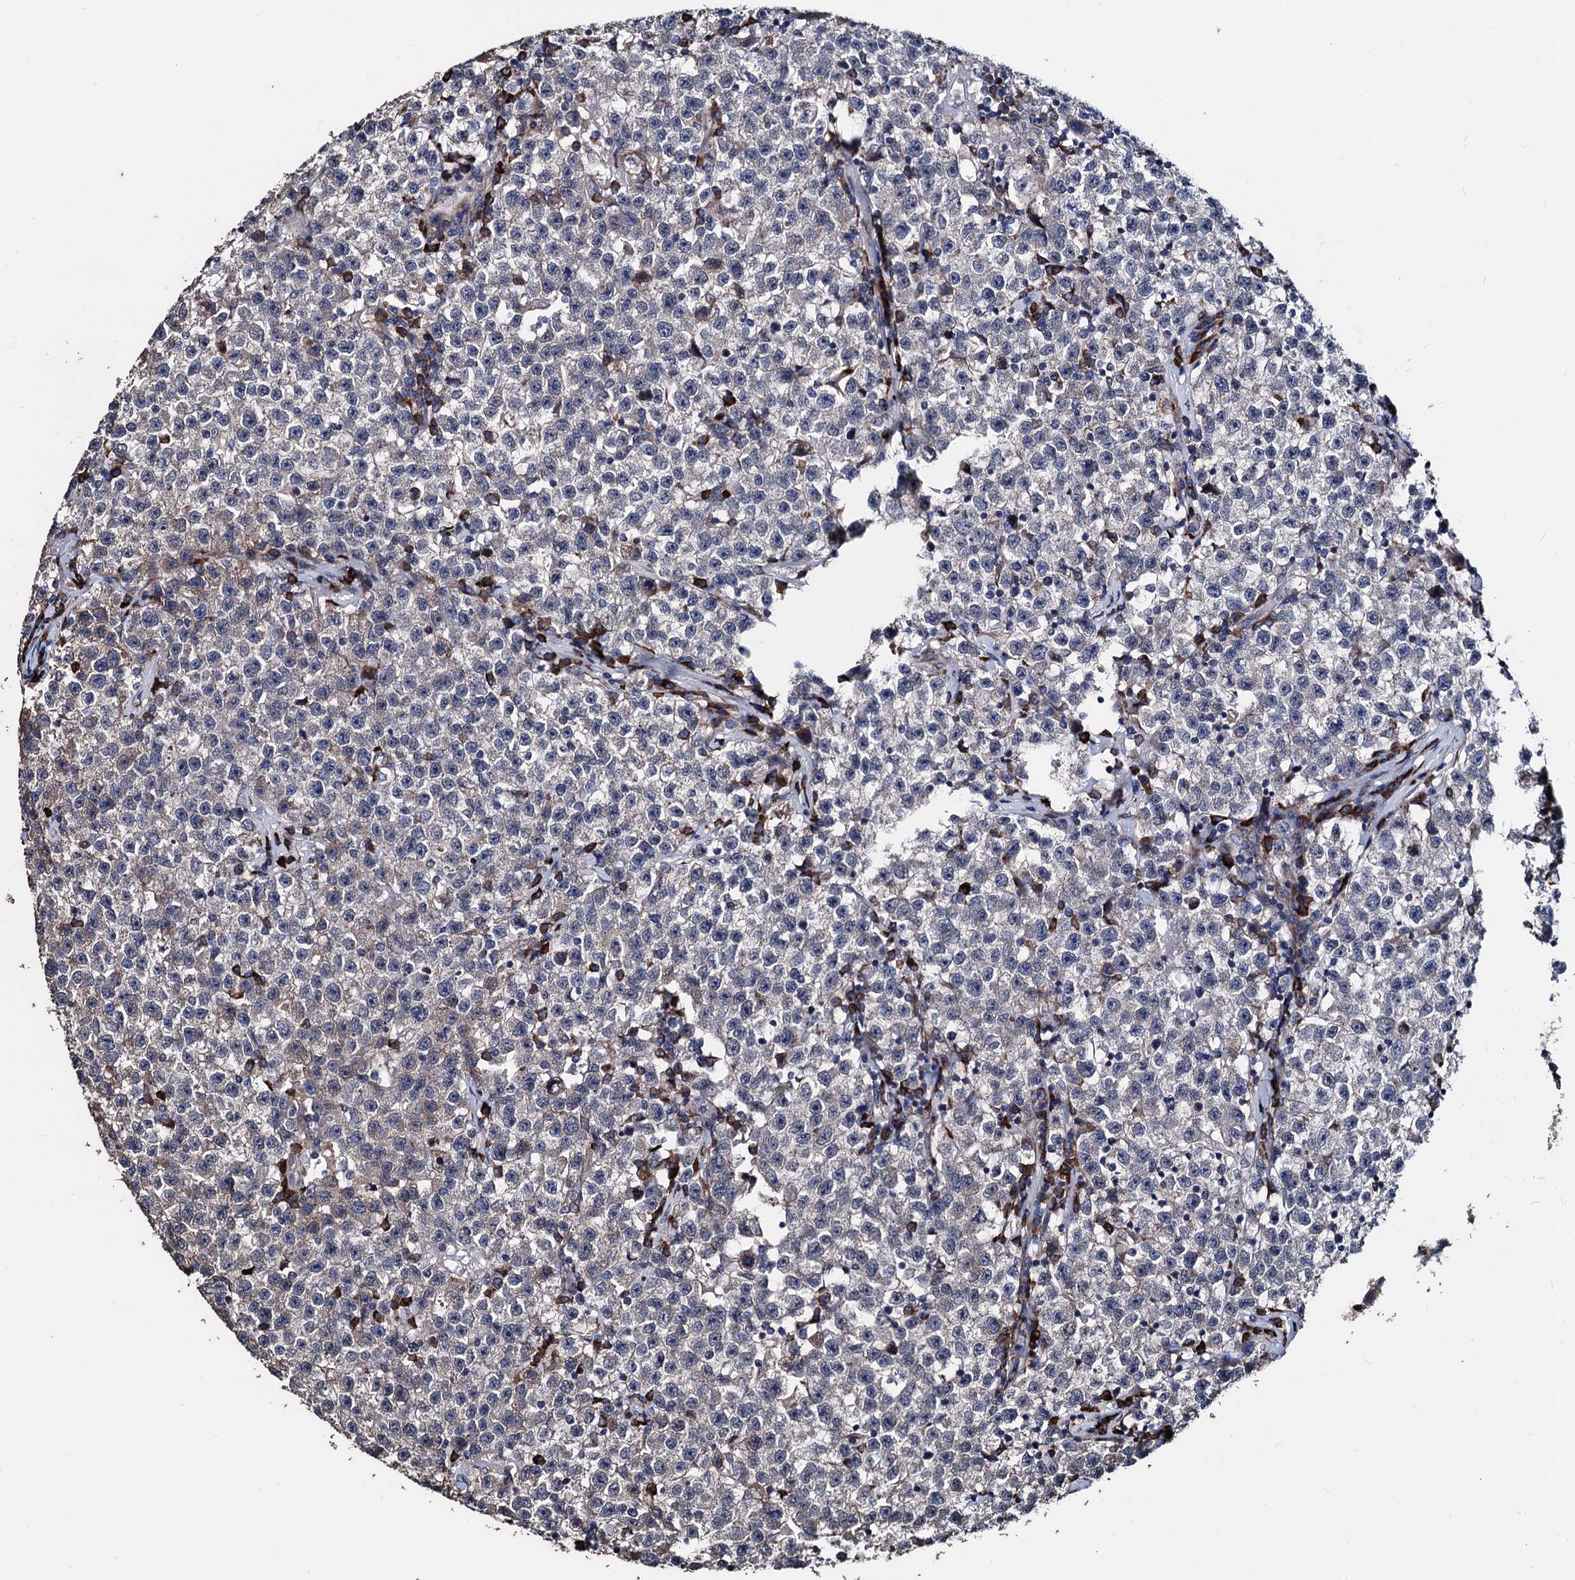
{"staining": {"intensity": "negative", "quantity": "none", "location": "none"}, "tissue": "testis cancer", "cell_type": "Tumor cells", "image_type": "cancer", "snomed": [{"axis": "morphology", "description": "Seminoma, NOS"}, {"axis": "topography", "description": "Testis"}], "caption": "This is an immunohistochemistry image of human testis cancer. There is no positivity in tumor cells.", "gene": "AKAP11", "patient": {"sex": "male", "age": 22}}